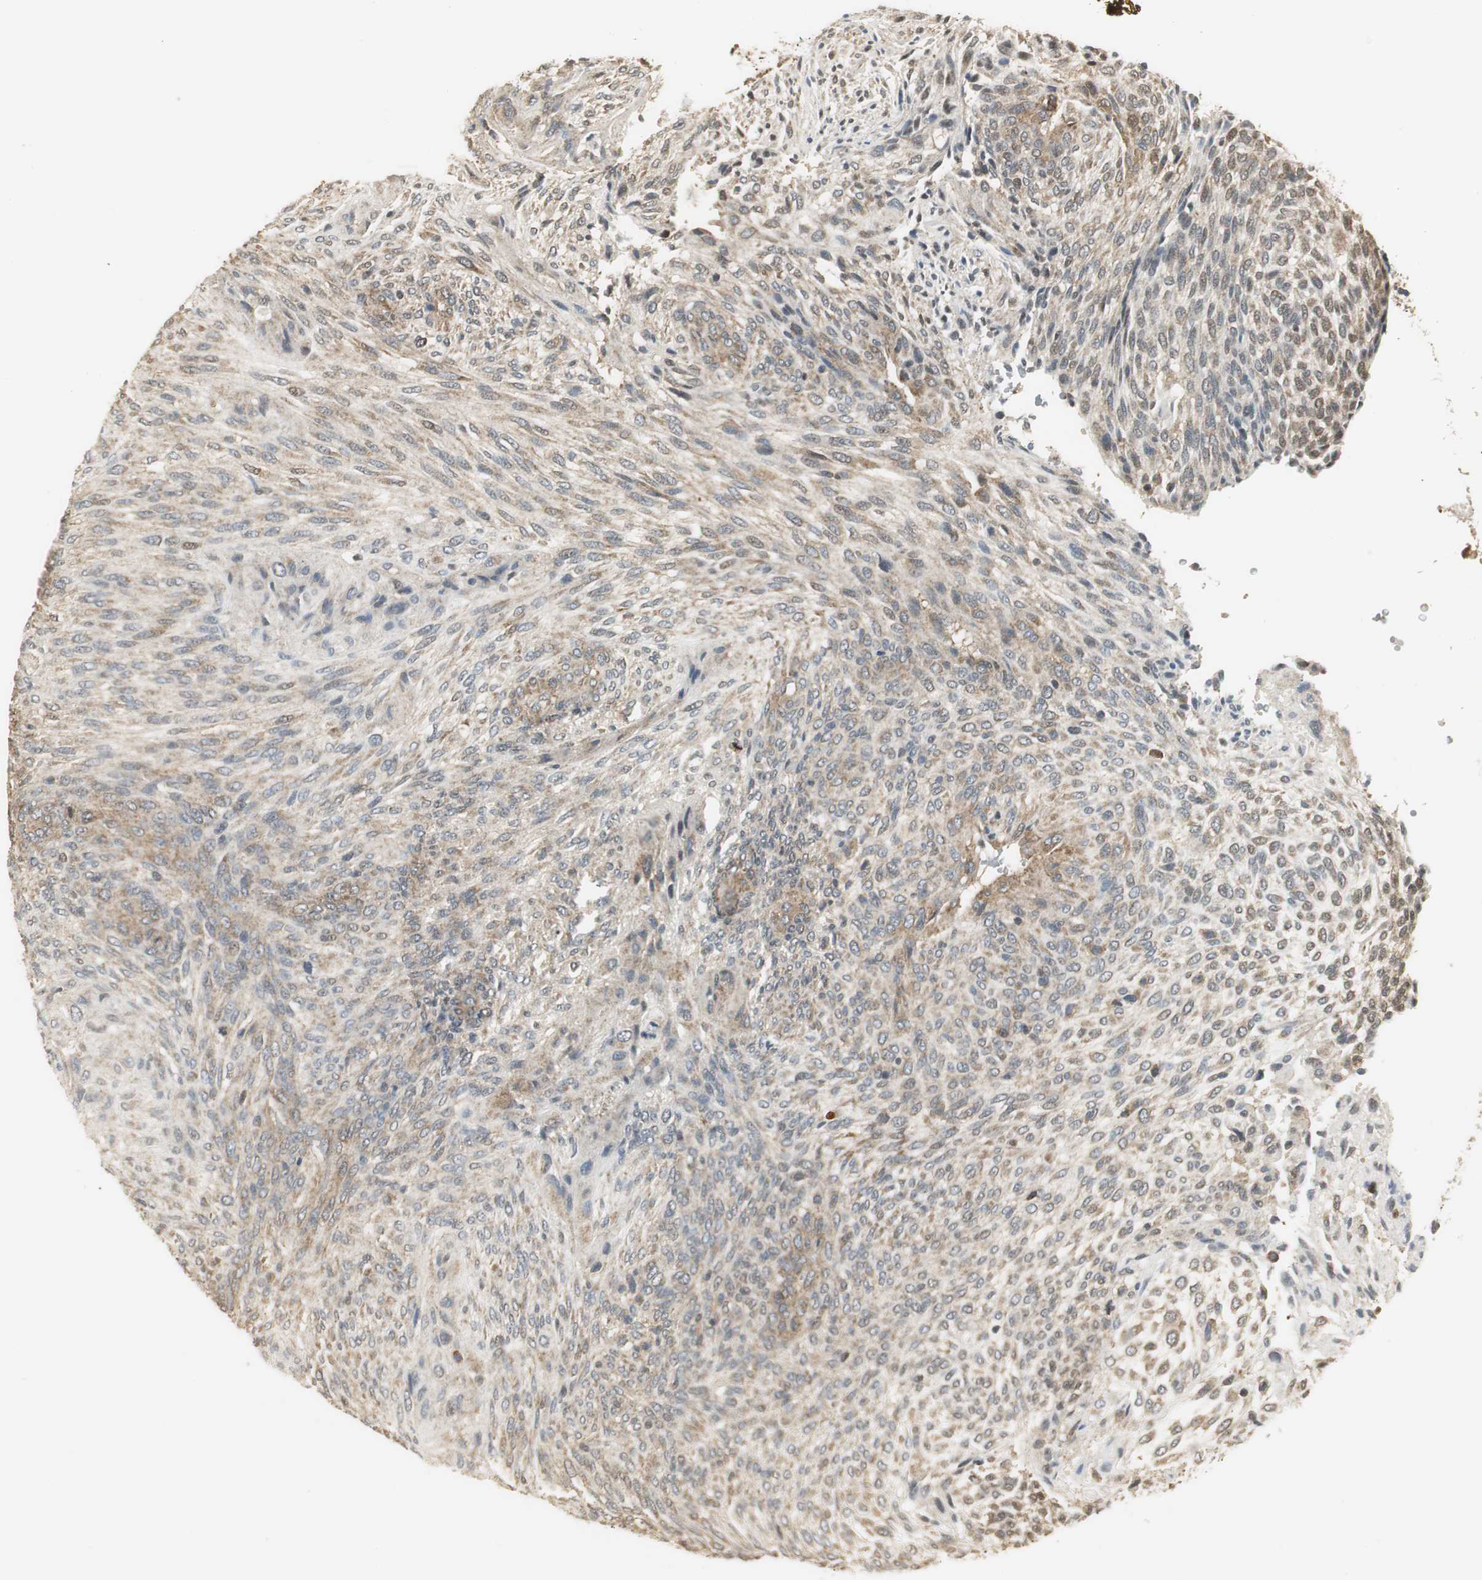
{"staining": {"intensity": "weak", "quantity": ">75%", "location": "cytoplasmic/membranous"}, "tissue": "glioma", "cell_type": "Tumor cells", "image_type": "cancer", "snomed": [{"axis": "morphology", "description": "Glioma, malignant, High grade"}, {"axis": "topography", "description": "Cerebral cortex"}], "caption": "High-magnification brightfield microscopy of glioma stained with DAB (3,3'-diaminobenzidine) (brown) and counterstained with hematoxylin (blue). tumor cells exhibit weak cytoplasmic/membranous expression is identified in approximately>75% of cells.", "gene": "CCT5", "patient": {"sex": "female", "age": 55}}